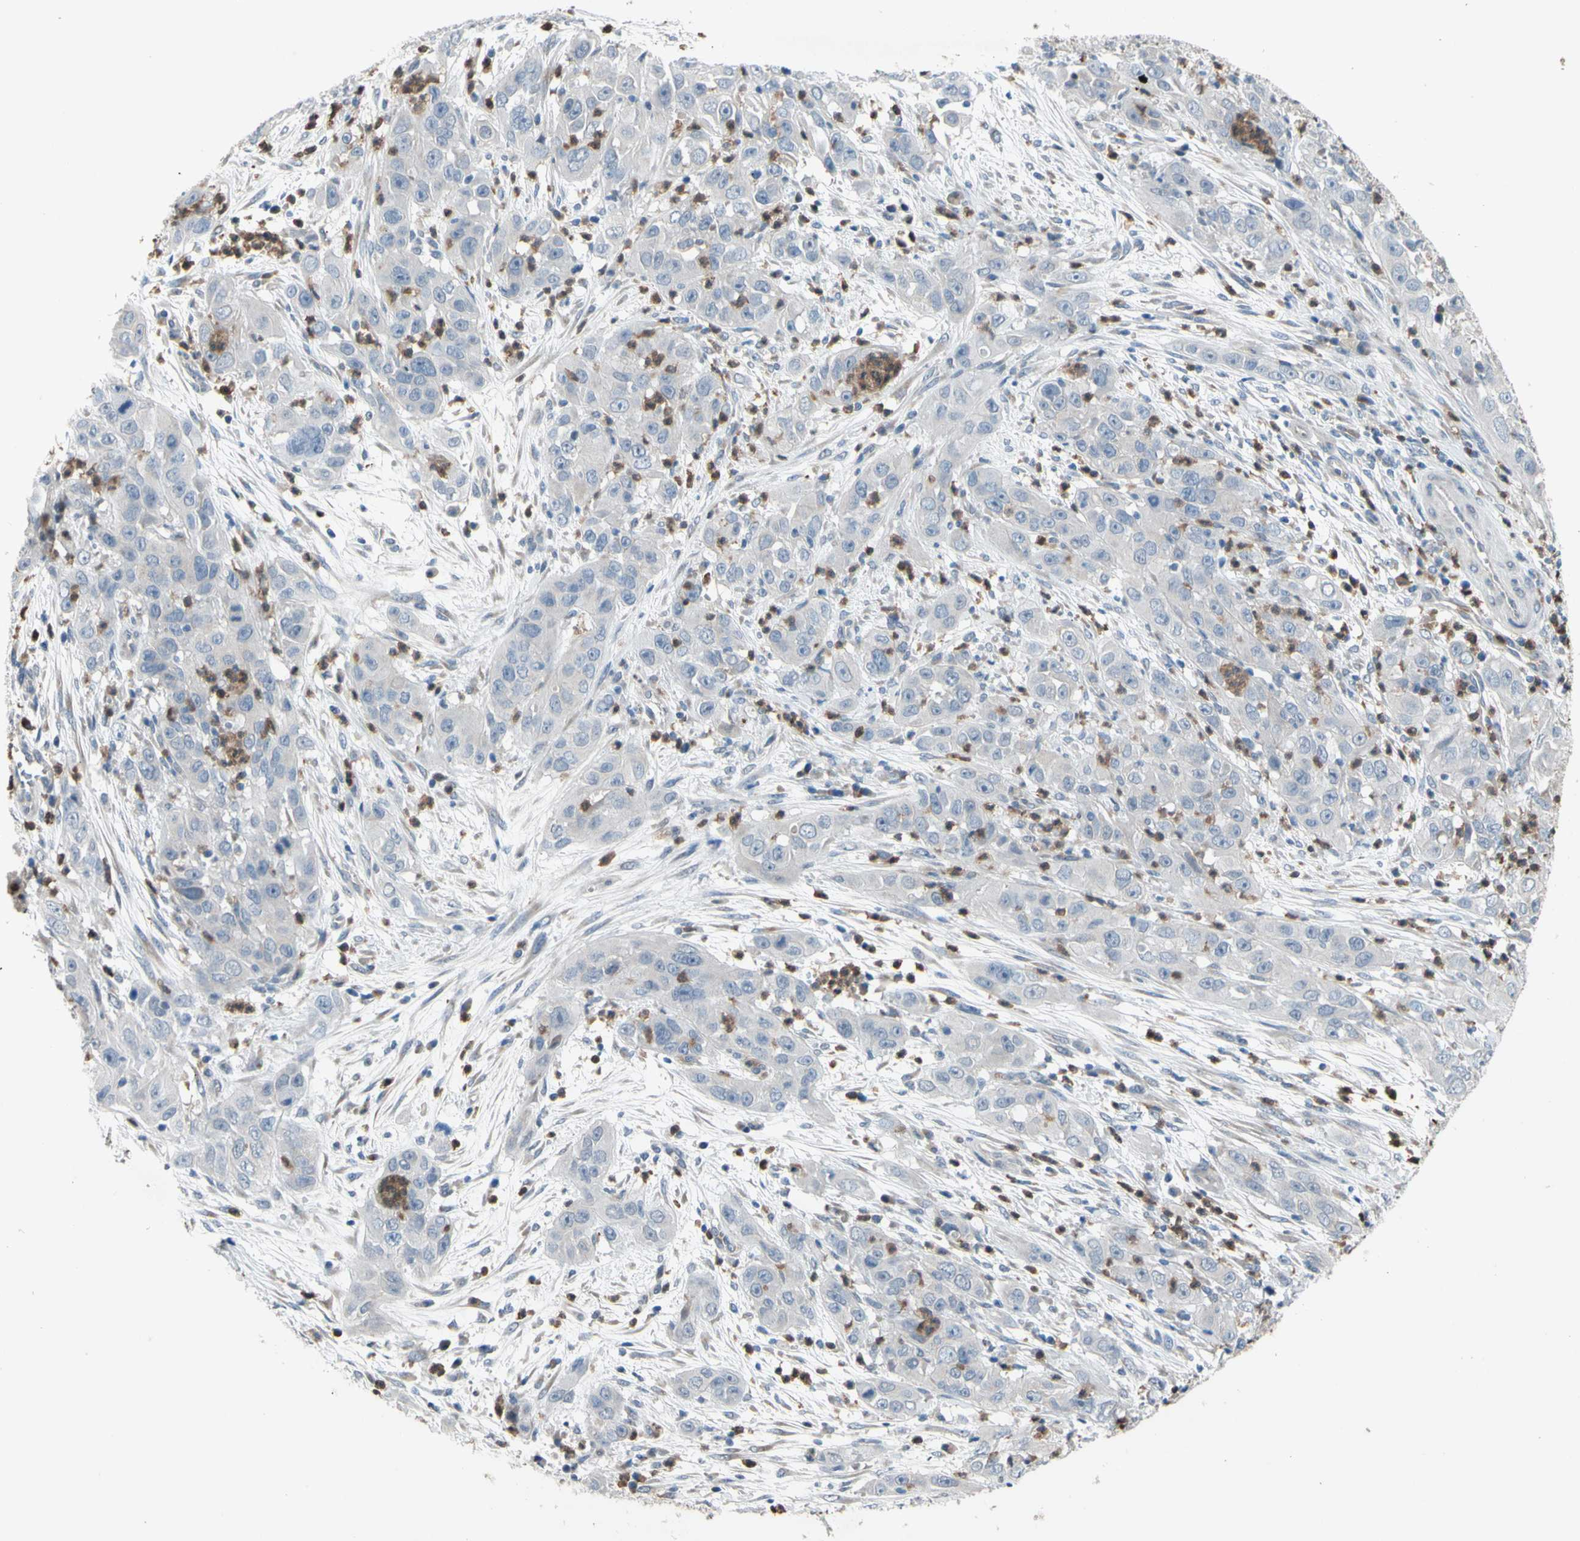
{"staining": {"intensity": "weak", "quantity": ">75%", "location": "cytoplasmic/membranous"}, "tissue": "cervical cancer", "cell_type": "Tumor cells", "image_type": "cancer", "snomed": [{"axis": "morphology", "description": "Squamous cell carcinoma, NOS"}, {"axis": "topography", "description": "Cervix"}], "caption": "The photomicrograph shows a brown stain indicating the presence of a protein in the cytoplasmic/membranous of tumor cells in cervical cancer.", "gene": "GRAMD2B", "patient": {"sex": "female", "age": 32}}